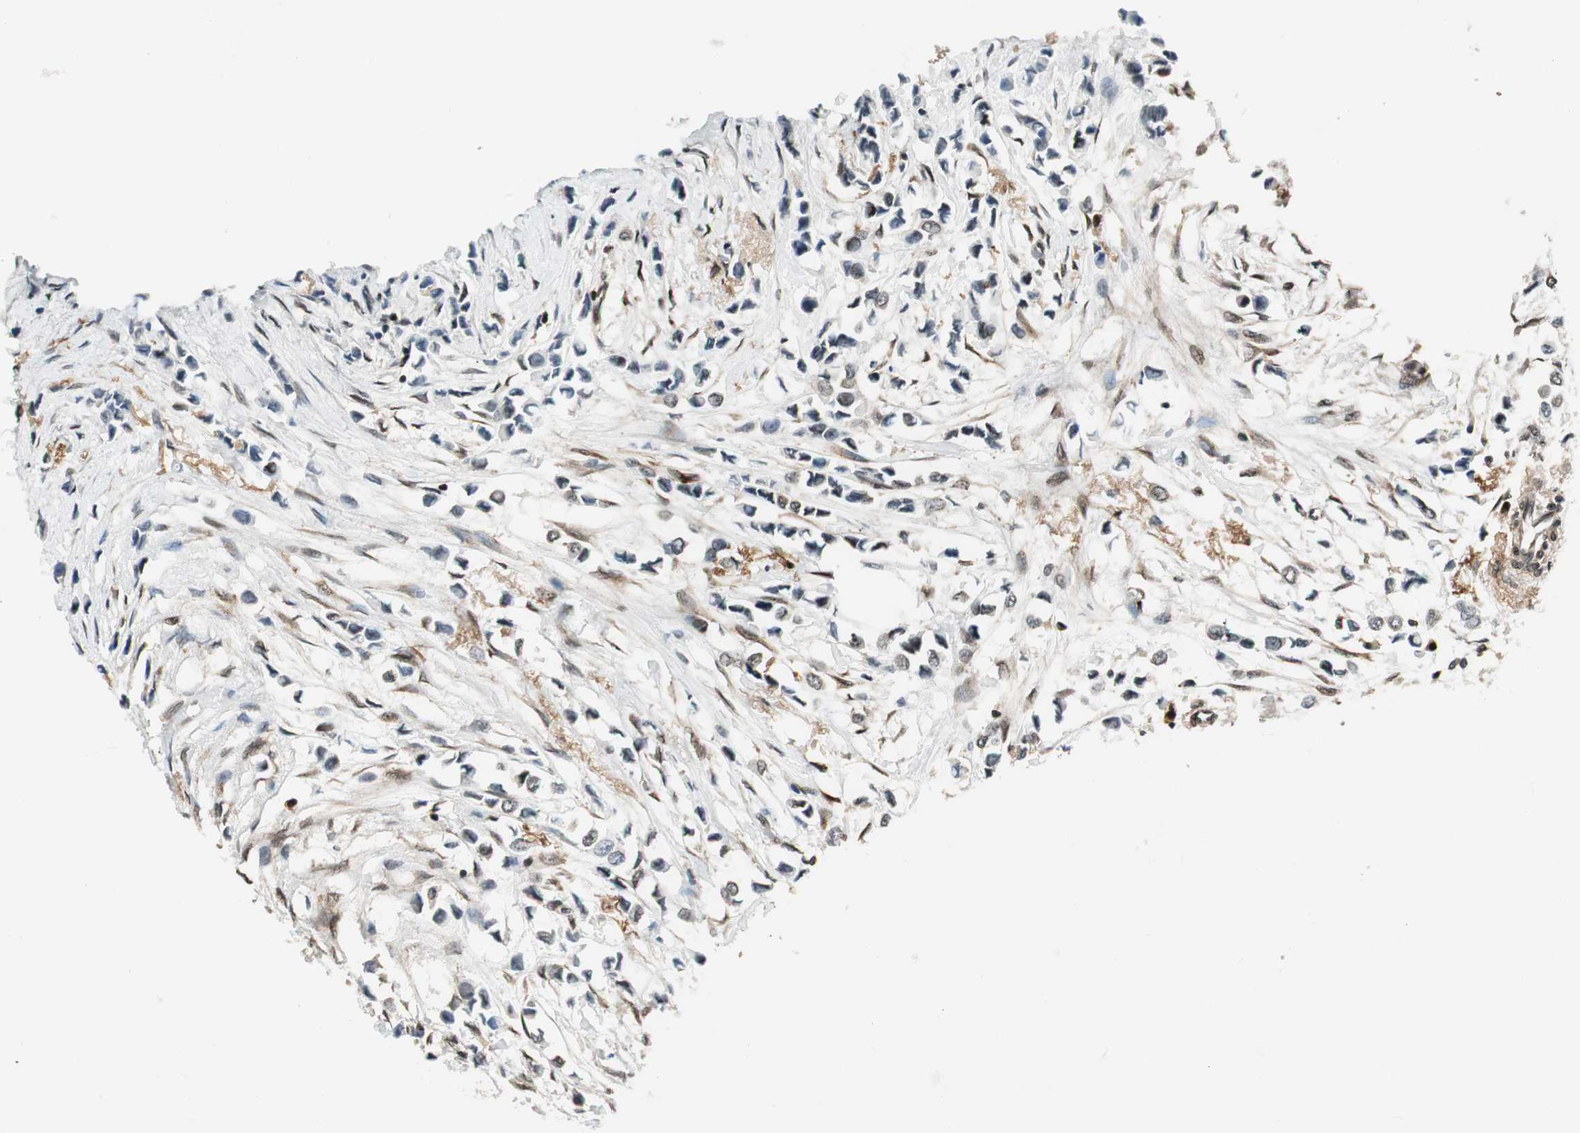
{"staining": {"intensity": "weak", "quantity": "<25%", "location": "nuclear"}, "tissue": "breast cancer", "cell_type": "Tumor cells", "image_type": "cancer", "snomed": [{"axis": "morphology", "description": "Lobular carcinoma"}, {"axis": "topography", "description": "Breast"}], "caption": "The histopathology image demonstrates no staining of tumor cells in breast cancer (lobular carcinoma). (DAB immunohistochemistry (IHC) with hematoxylin counter stain).", "gene": "RING1", "patient": {"sex": "female", "age": 51}}